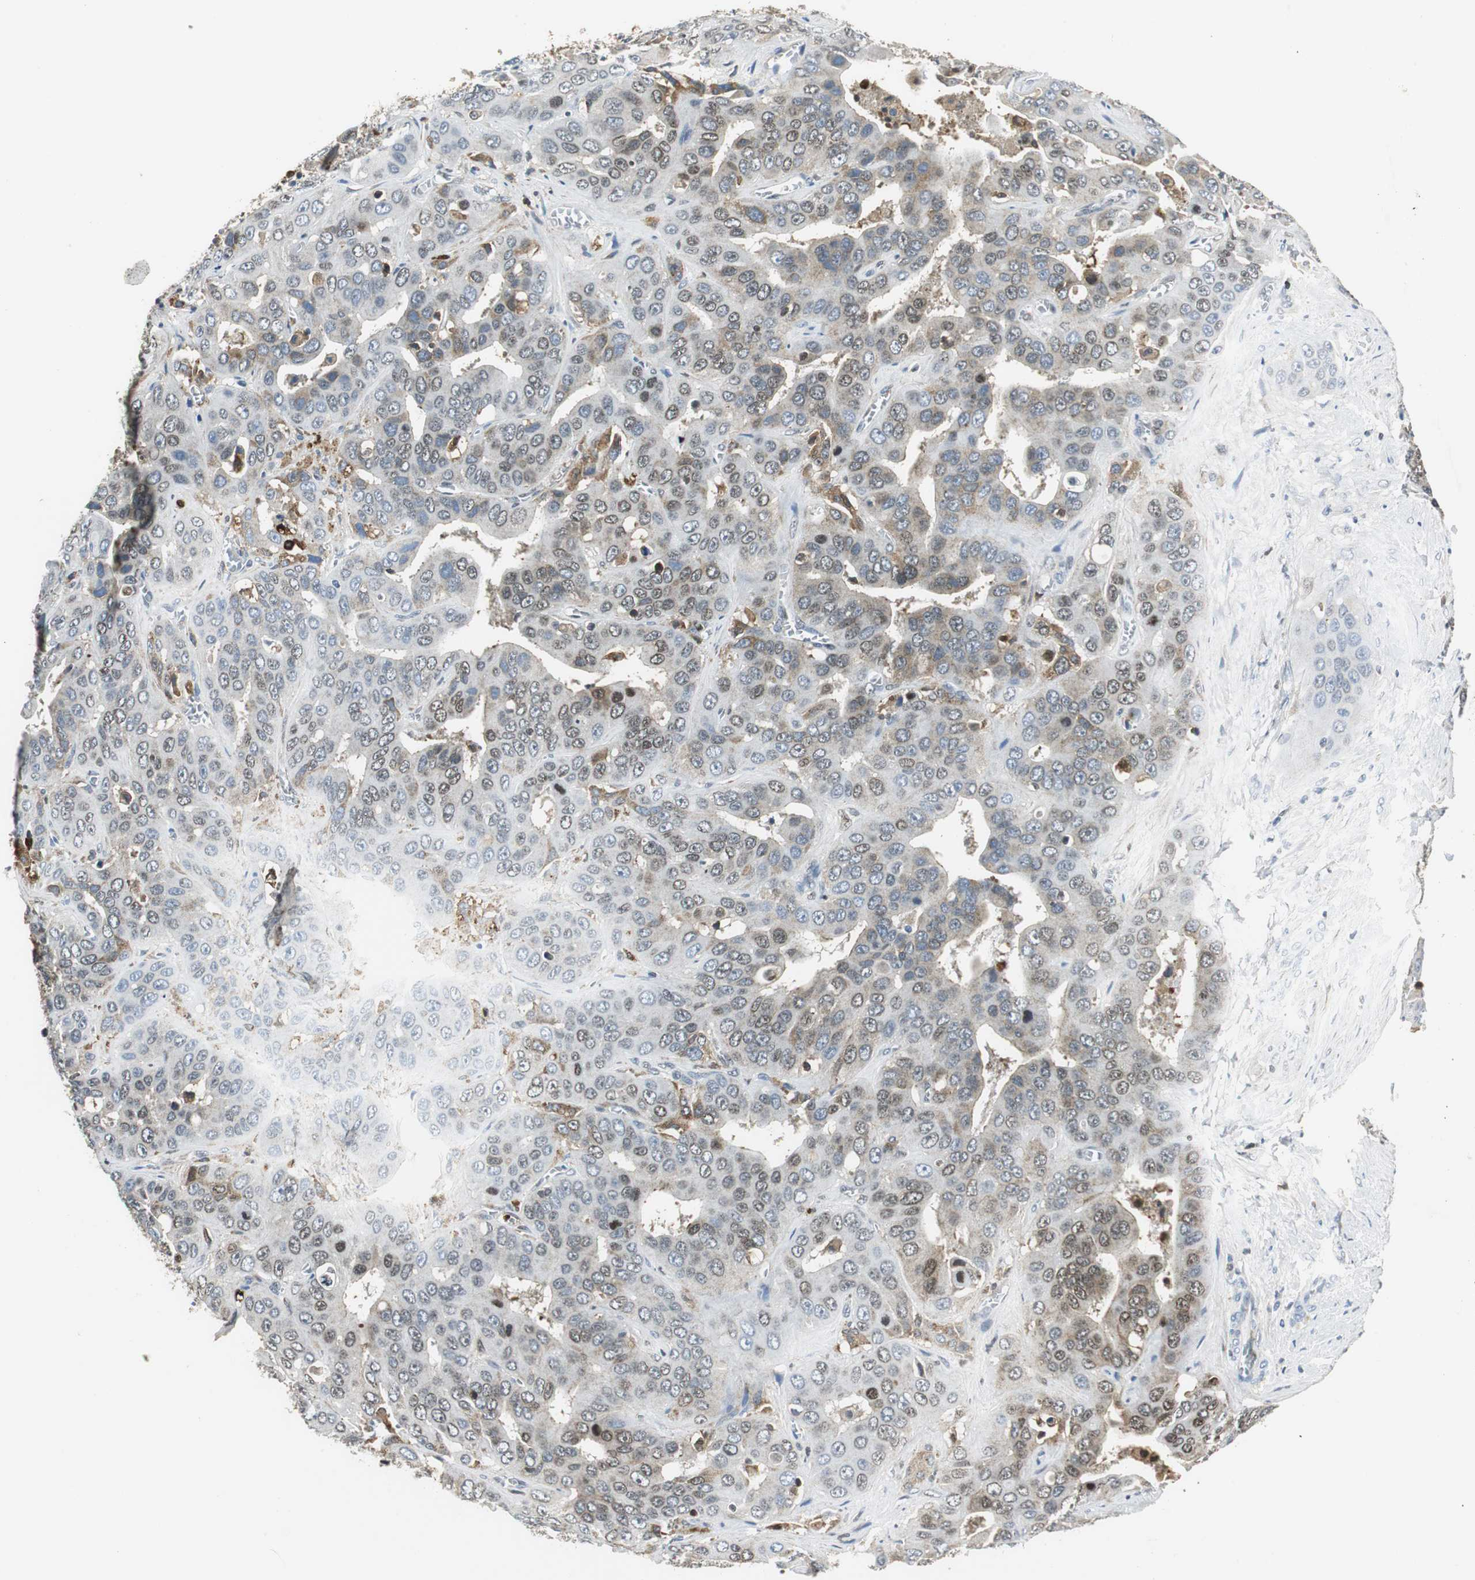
{"staining": {"intensity": "weak", "quantity": "25%-75%", "location": "nuclear"}, "tissue": "liver cancer", "cell_type": "Tumor cells", "image_type": "cancer", "snomed": [{"axis": "morphology", "description": "Cholangiocarcinoma"}, {"axis": "topography", "description": "Liver"}], "caption": "This is a micrograph of immunohistochemistry (IHC) staining of liver cholangiocarcinoma, which shows weak staining in the nuclear of tumor cells.", "gene": "ORM1", "patient": {"sex": "female", "age": 52}}